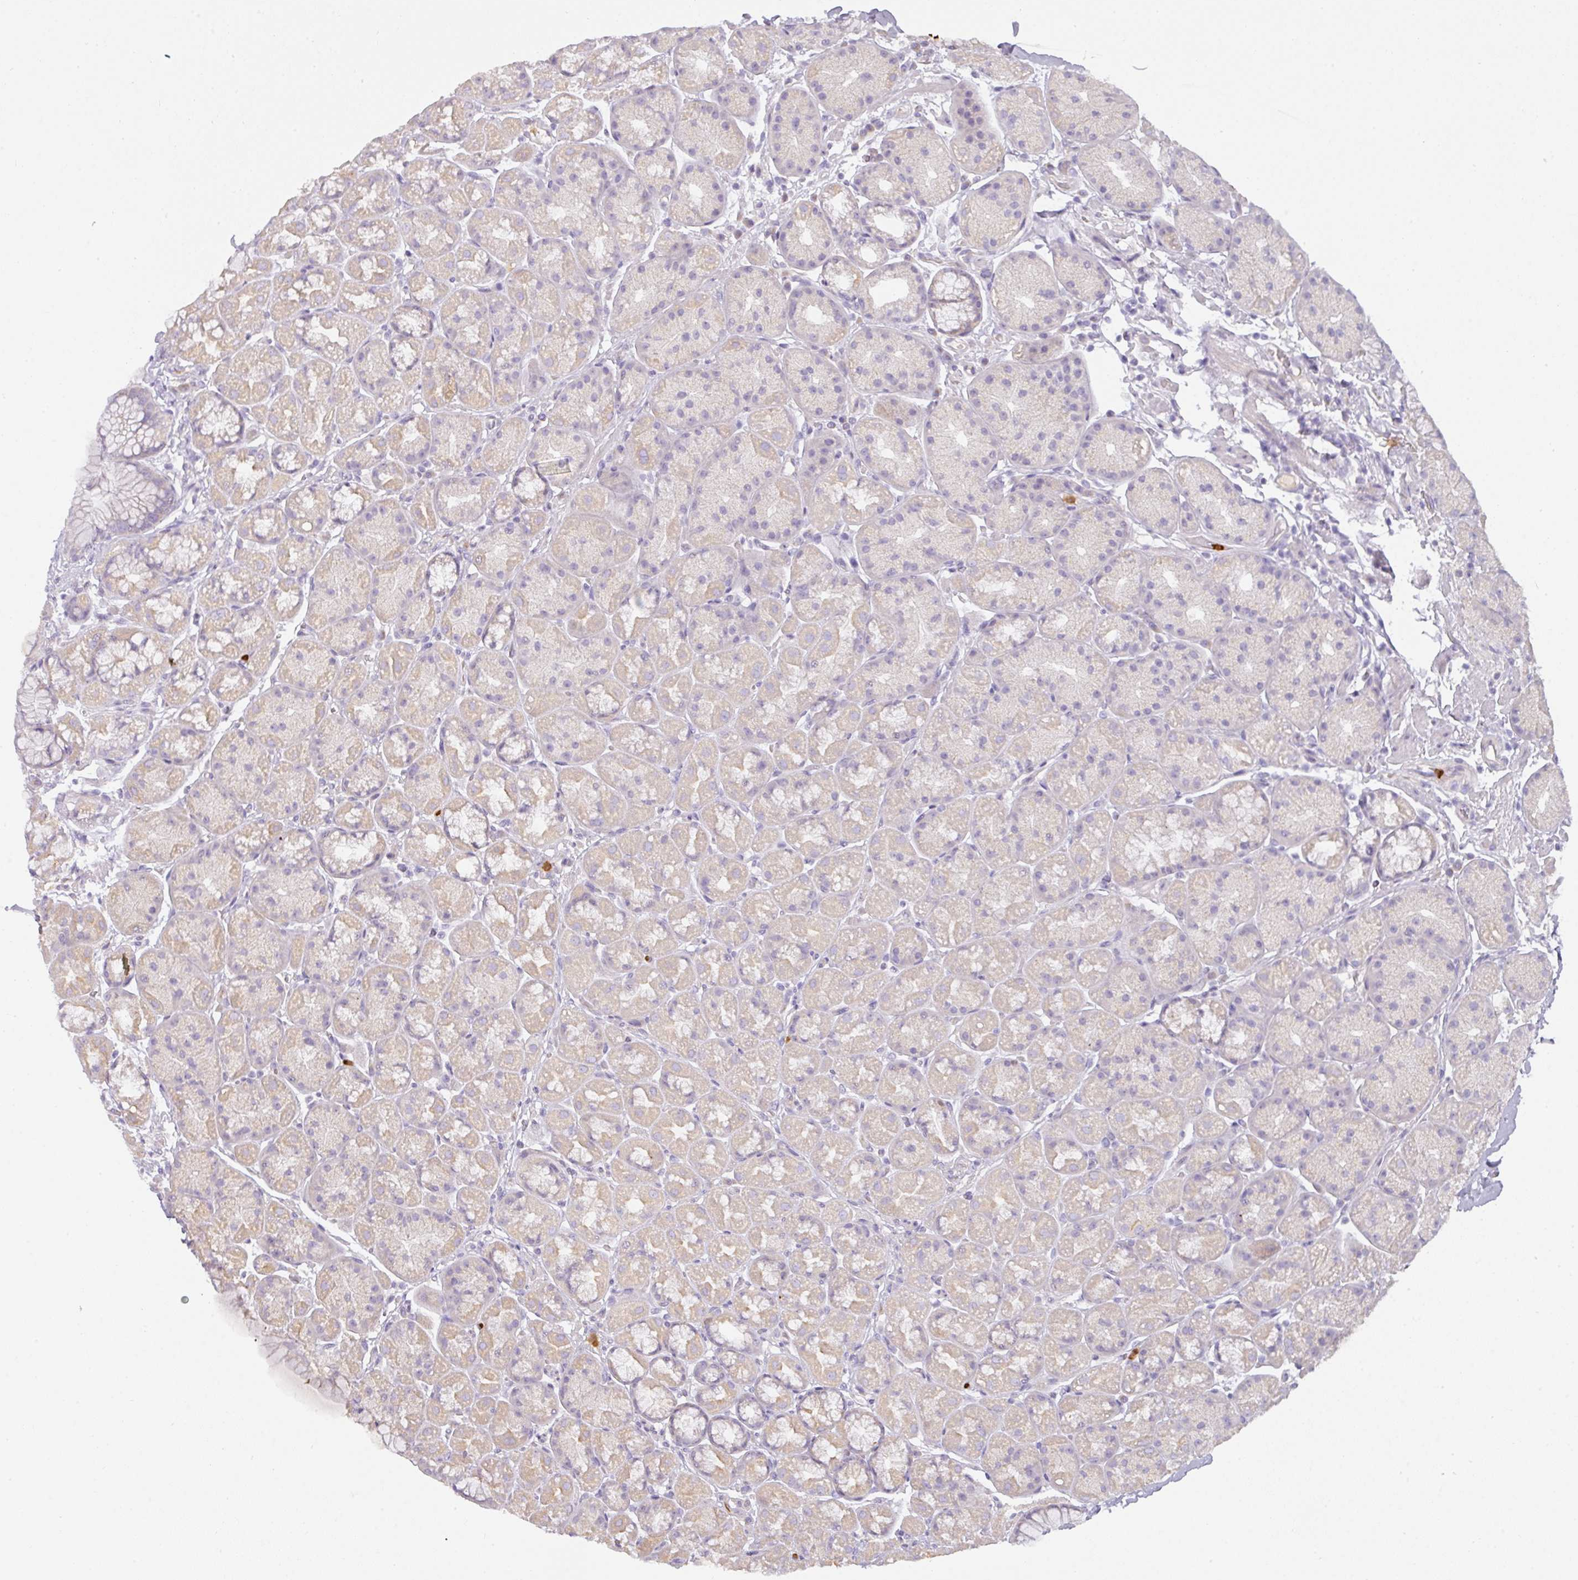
{"staining": {"intensity": "weak", "quantity": "<25%", "location": "cytoplasmic/membranous"}, "tissue": "stomach", "cell_type": "Glandular cells", "image_type": "normal", "snomed": [{"axis": "morphology", "description": "Normal tissue, NOS"}, {"axis": "topography", "description": "Stomach, lower"}], "caption": "This is an immunohistochemistry histopathology image of unremarkable human stomach. There is no positivity in glandular cells.", "gene": "HHEX", "patient": {"sex": "male", "age": 67}}